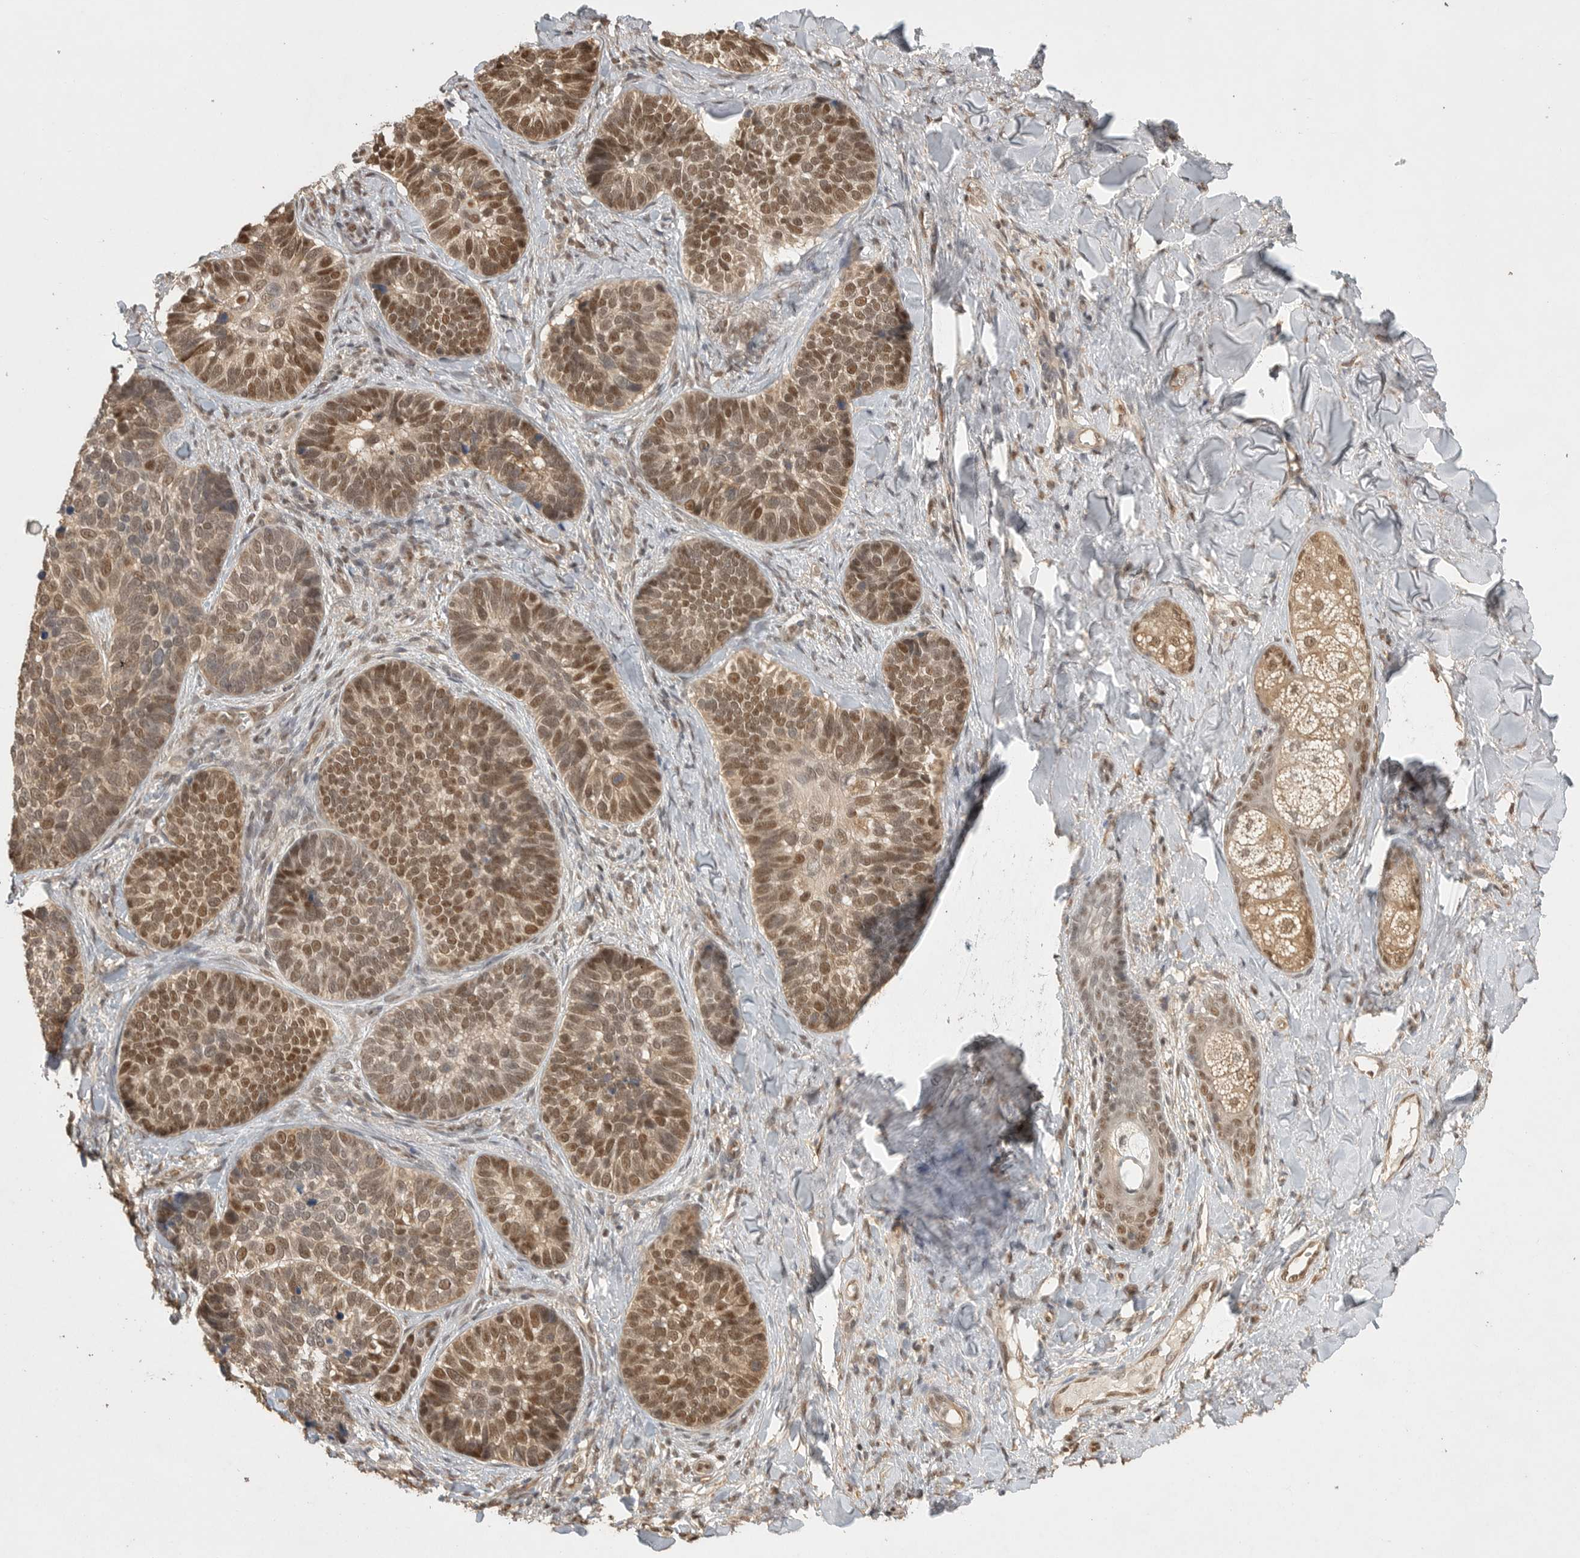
{"staining": {"intensity": "moderate", "quantity": ">75%", "location": "nuclear"}, "tissue": "skin cancer", "cell_type": "Tumor cells", "image_type": "cancer", "snomed": [{"axis": "morphology", "description": "Basal cell carcinoma"}, {"axis": "topography", "description": "Skin"}], "caption": "There is medium levels of moderate nuclear positivity in tumor cells of skin cancer, as demonstrated by immunohistochemical staining (brown color).", "gene": "DFFA", "patient": {"sex": "male", "age": 62}}